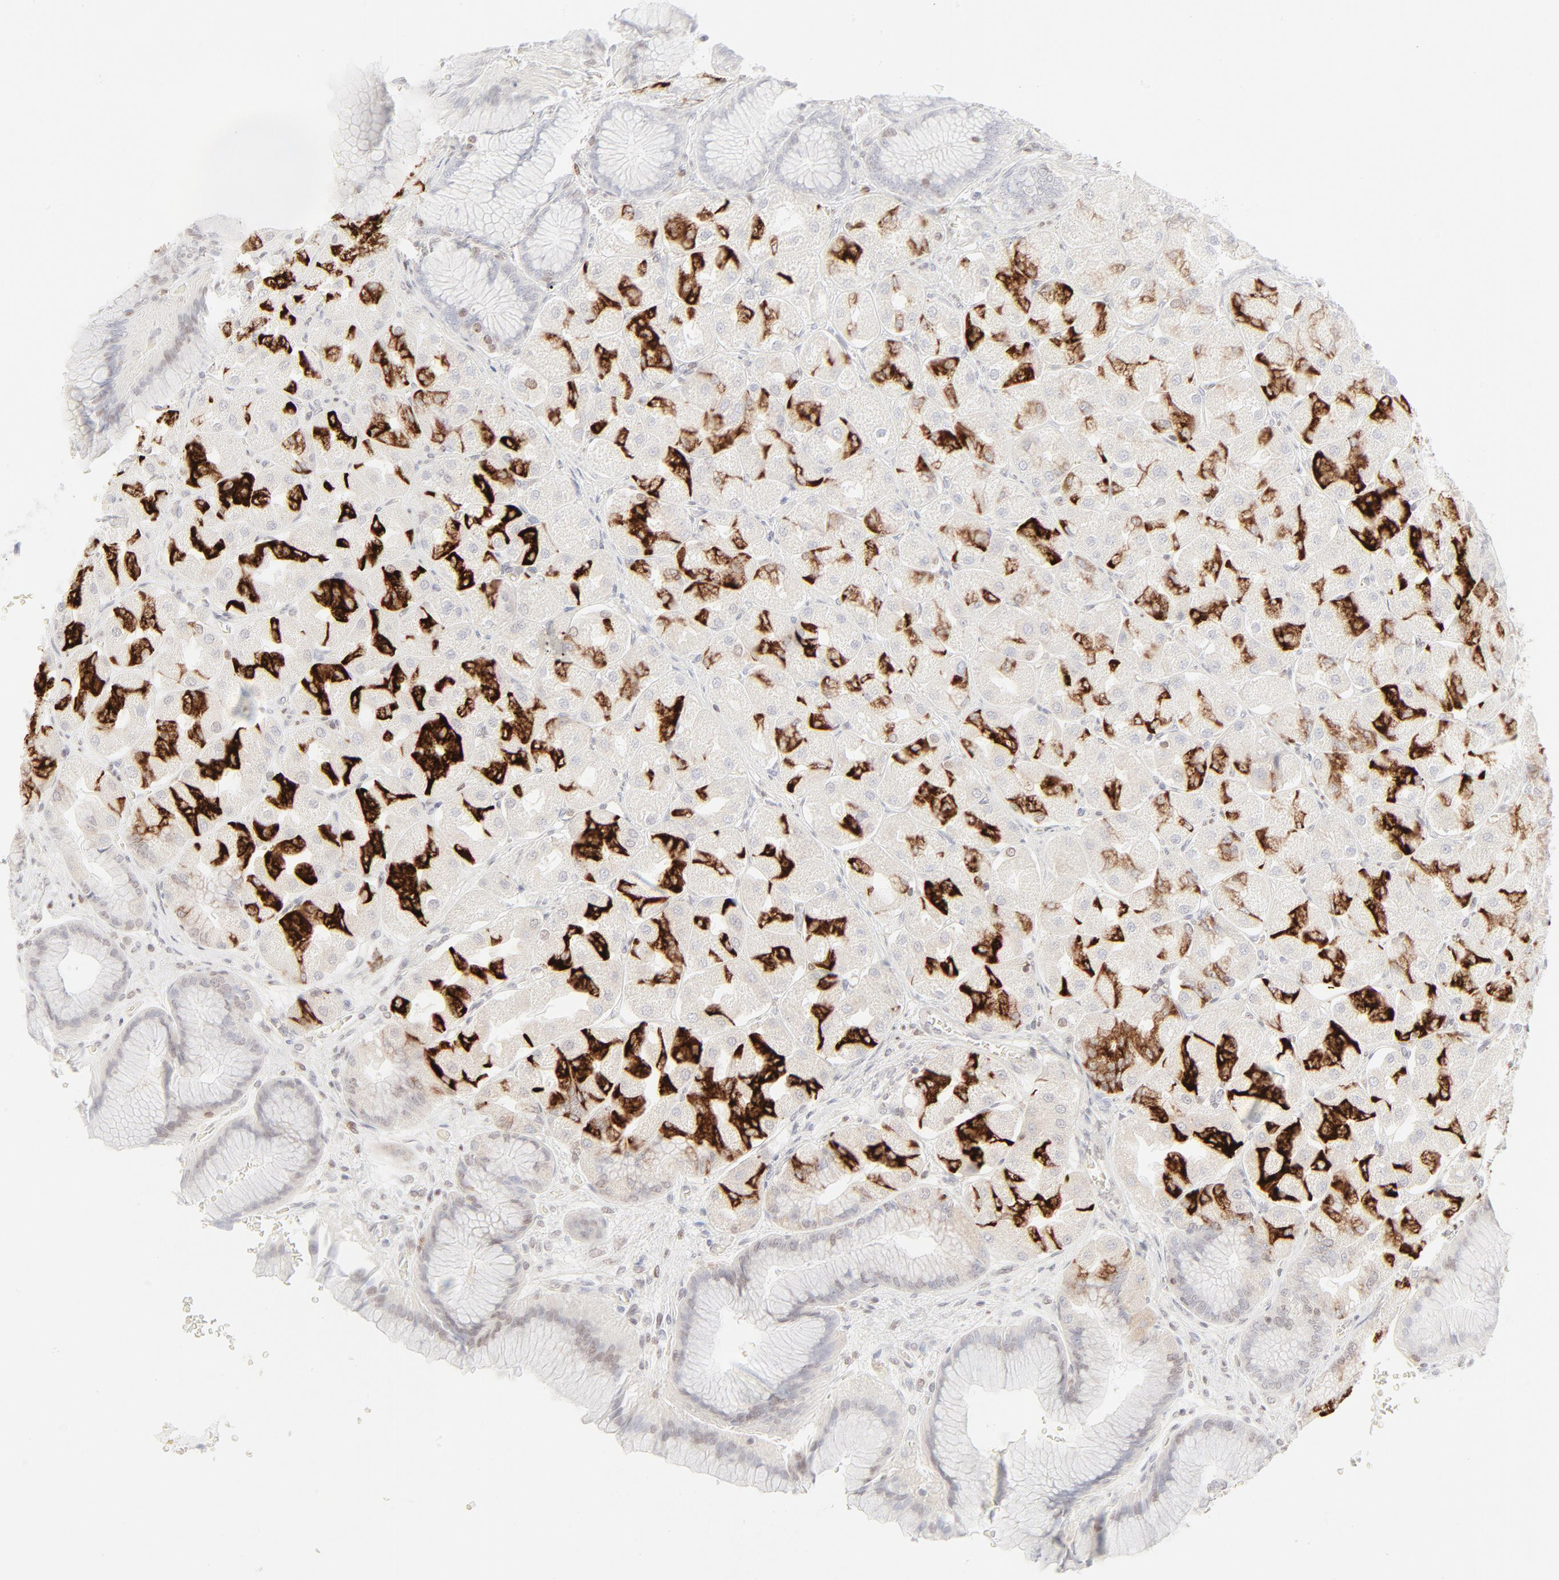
{"staining": {"intensity": "strong", "quantity": "25%-75%", "location": "cytoplasmic/membranous"}, "tissue": "stomach", "cell_type": "Glandular cells", "image_type": "normal", "snomed": [{"axis": "morphology", "description": "Normal tissue, NOS"}, {"axis": "morphology", "description": "Adenocarcinoma, NOS"}, {"axis": "topography", "description": "Stomach"}, {"axis": "topography", "description": "Stomach, lower"}], "caption": "This micrograph reveals unremarkable stomach stained with immunohistochemistry to label a protein in brown. The cytoplasmic/membranous of glandular cells show strong positivity for the protein. Nuclei are counter-stained blue.", "gene": "PRKCB", "patient": {"sex": "female", "age": 65}}